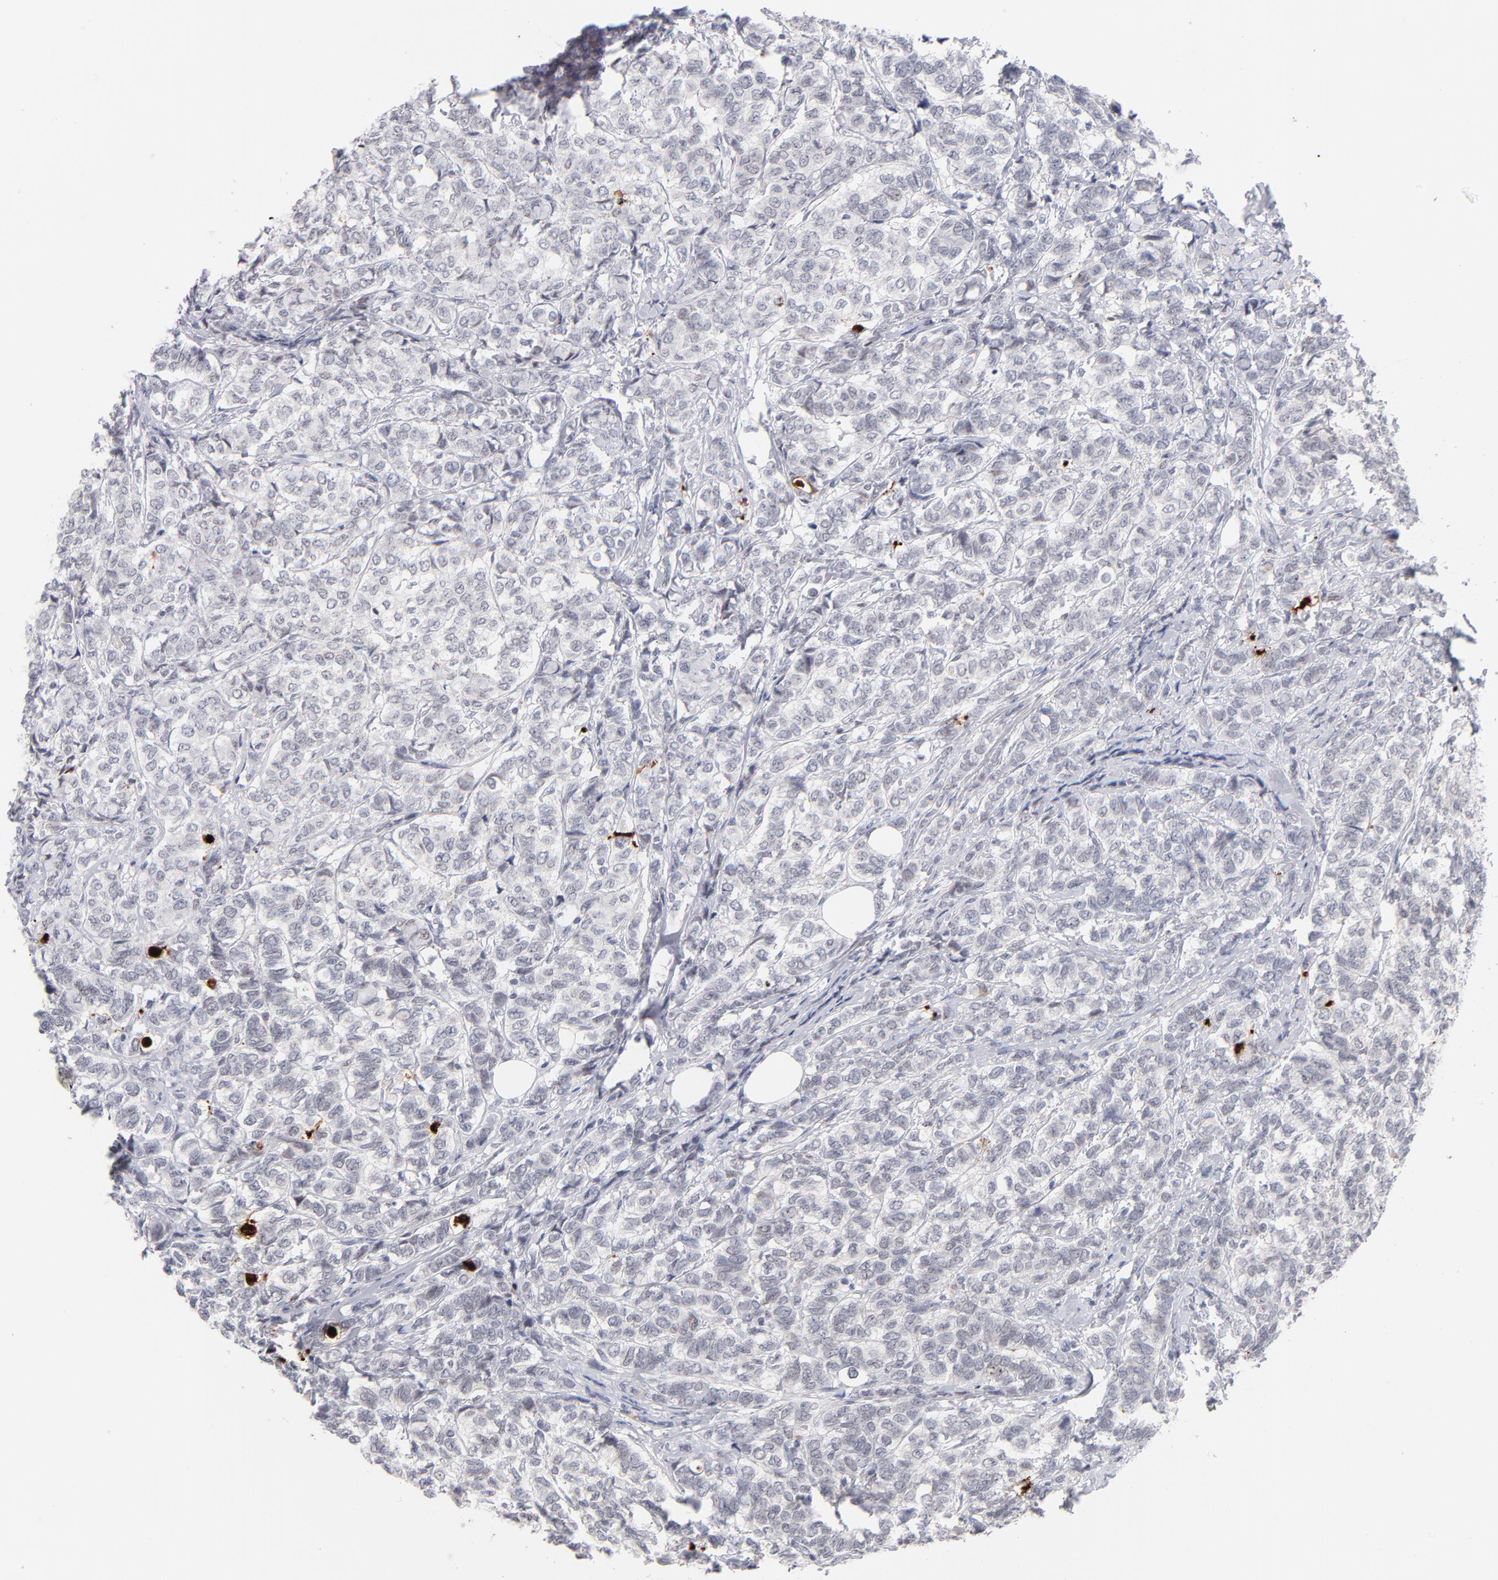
{"staining": {"intensity": "negative", "quantity": "none", "location": "none"}, "tissue": "breast cancer", "cell_type": "Tumor cells", "image_type": "cancer", "snomed": [{"axis": "morphology", "description": "Lobular carcinoma"}, {"axis": "topography", "description": "Breast"}], "caption": "High power microscopy image of an IHC photomicrograph of breast cancer (lobular carcinoma), revealing no significant staining in tumor cells.", "gene": "PARP1", "patient": {"sex": "female", "age": 60}}